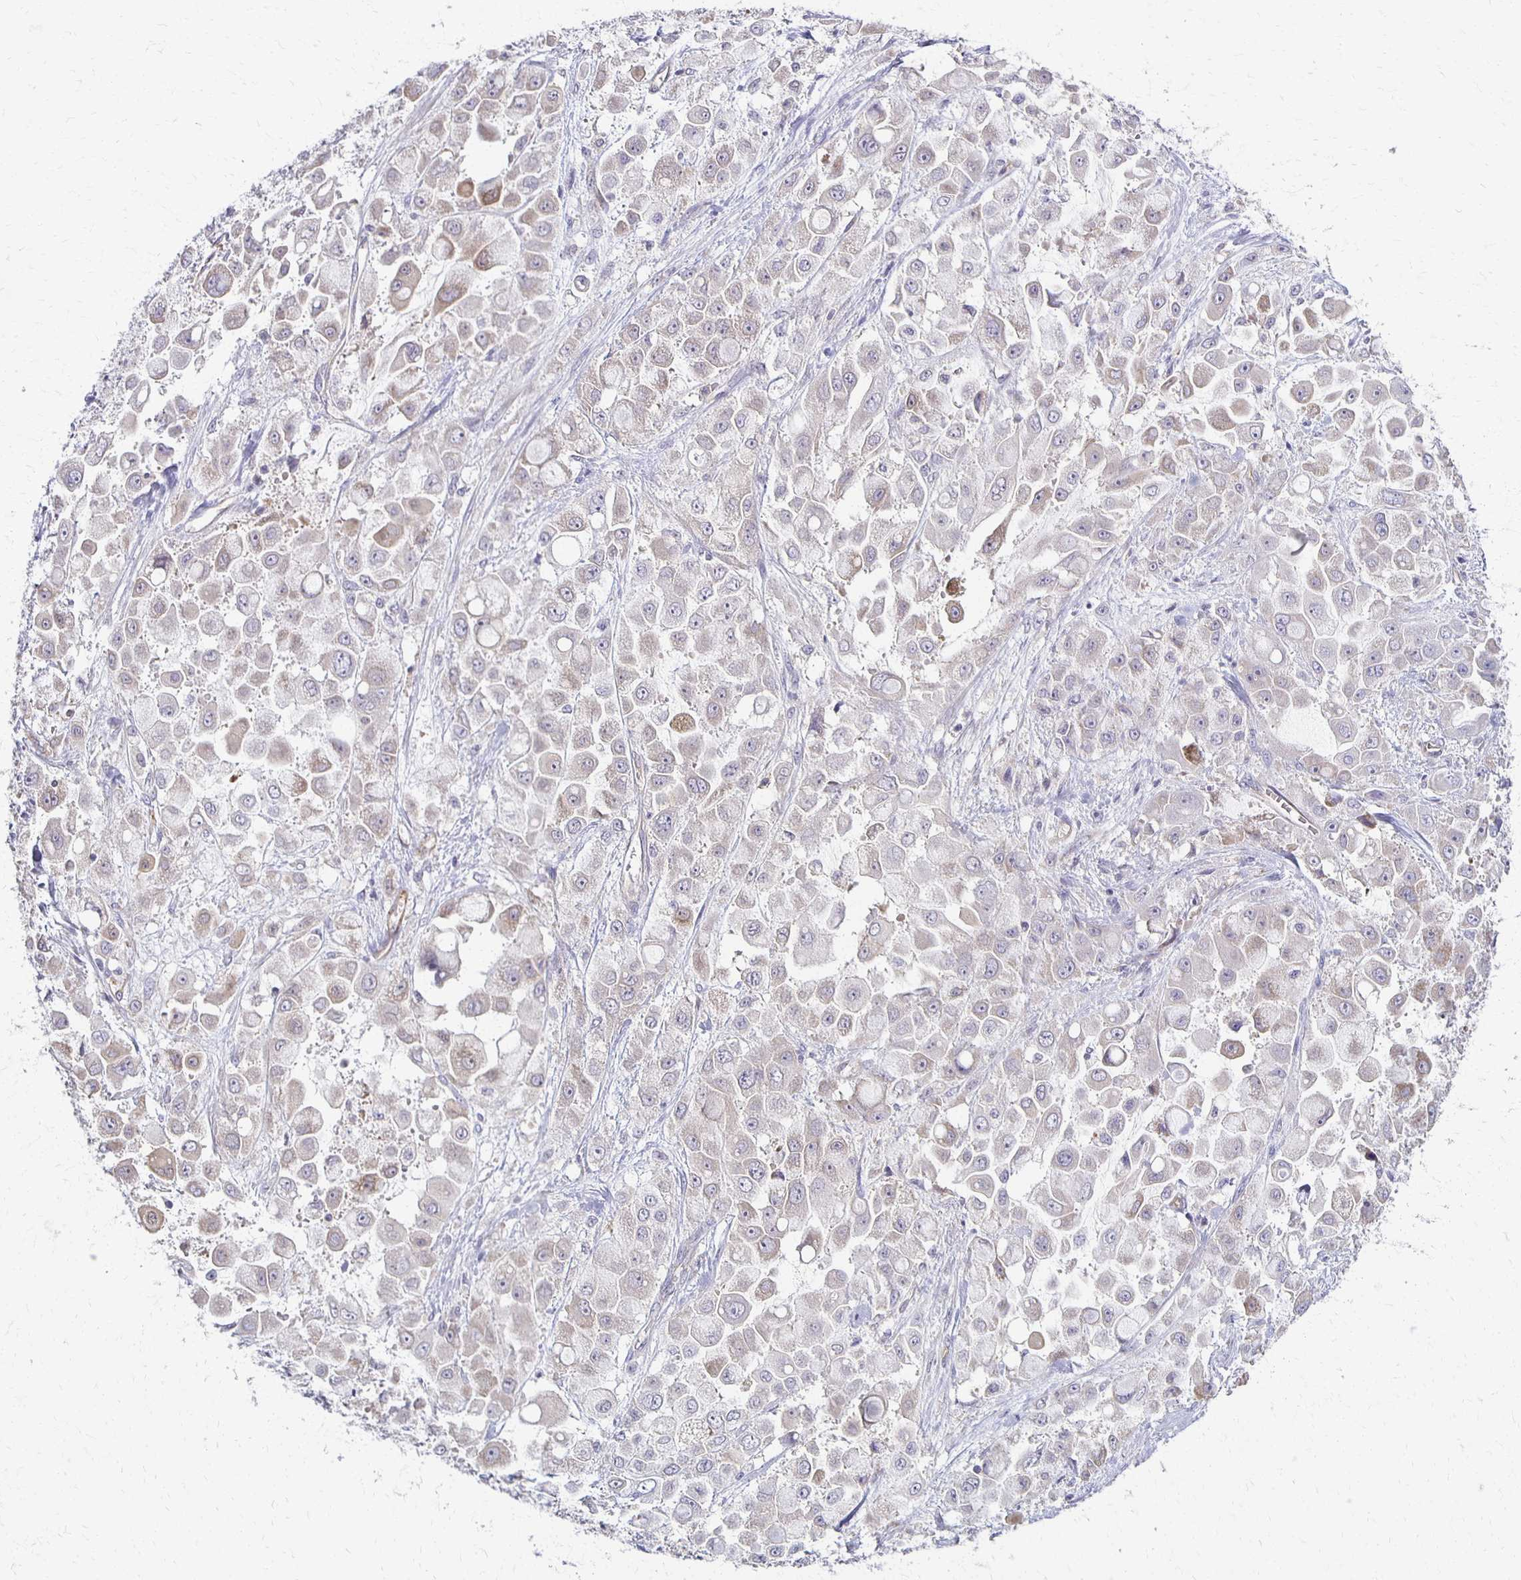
{"staining": {"intensity": "weak", "quantity": "<25%", "location": "cytoplasmic/membranous"}, "tissue": "stomach cancer", "cell_type": "Tumor cells", "image_type": "cancer", "snomed": [{"axis": "morphology", "description": "Adenocarcinoma, NOS"}, {"axis": "topography", "description": "Stomach"}], "caption": "IHC photomicrograph of stomach adenocarcinoma stained for a protein (brown), which demonstrates no staining in tumor cells. Brightfield microscopy of IHC stained with DAB (brown) and hematoxylin (blue), captured at high magnification.", "gene": "GPX4", "patient": {"sex": "female", "age": 76}}